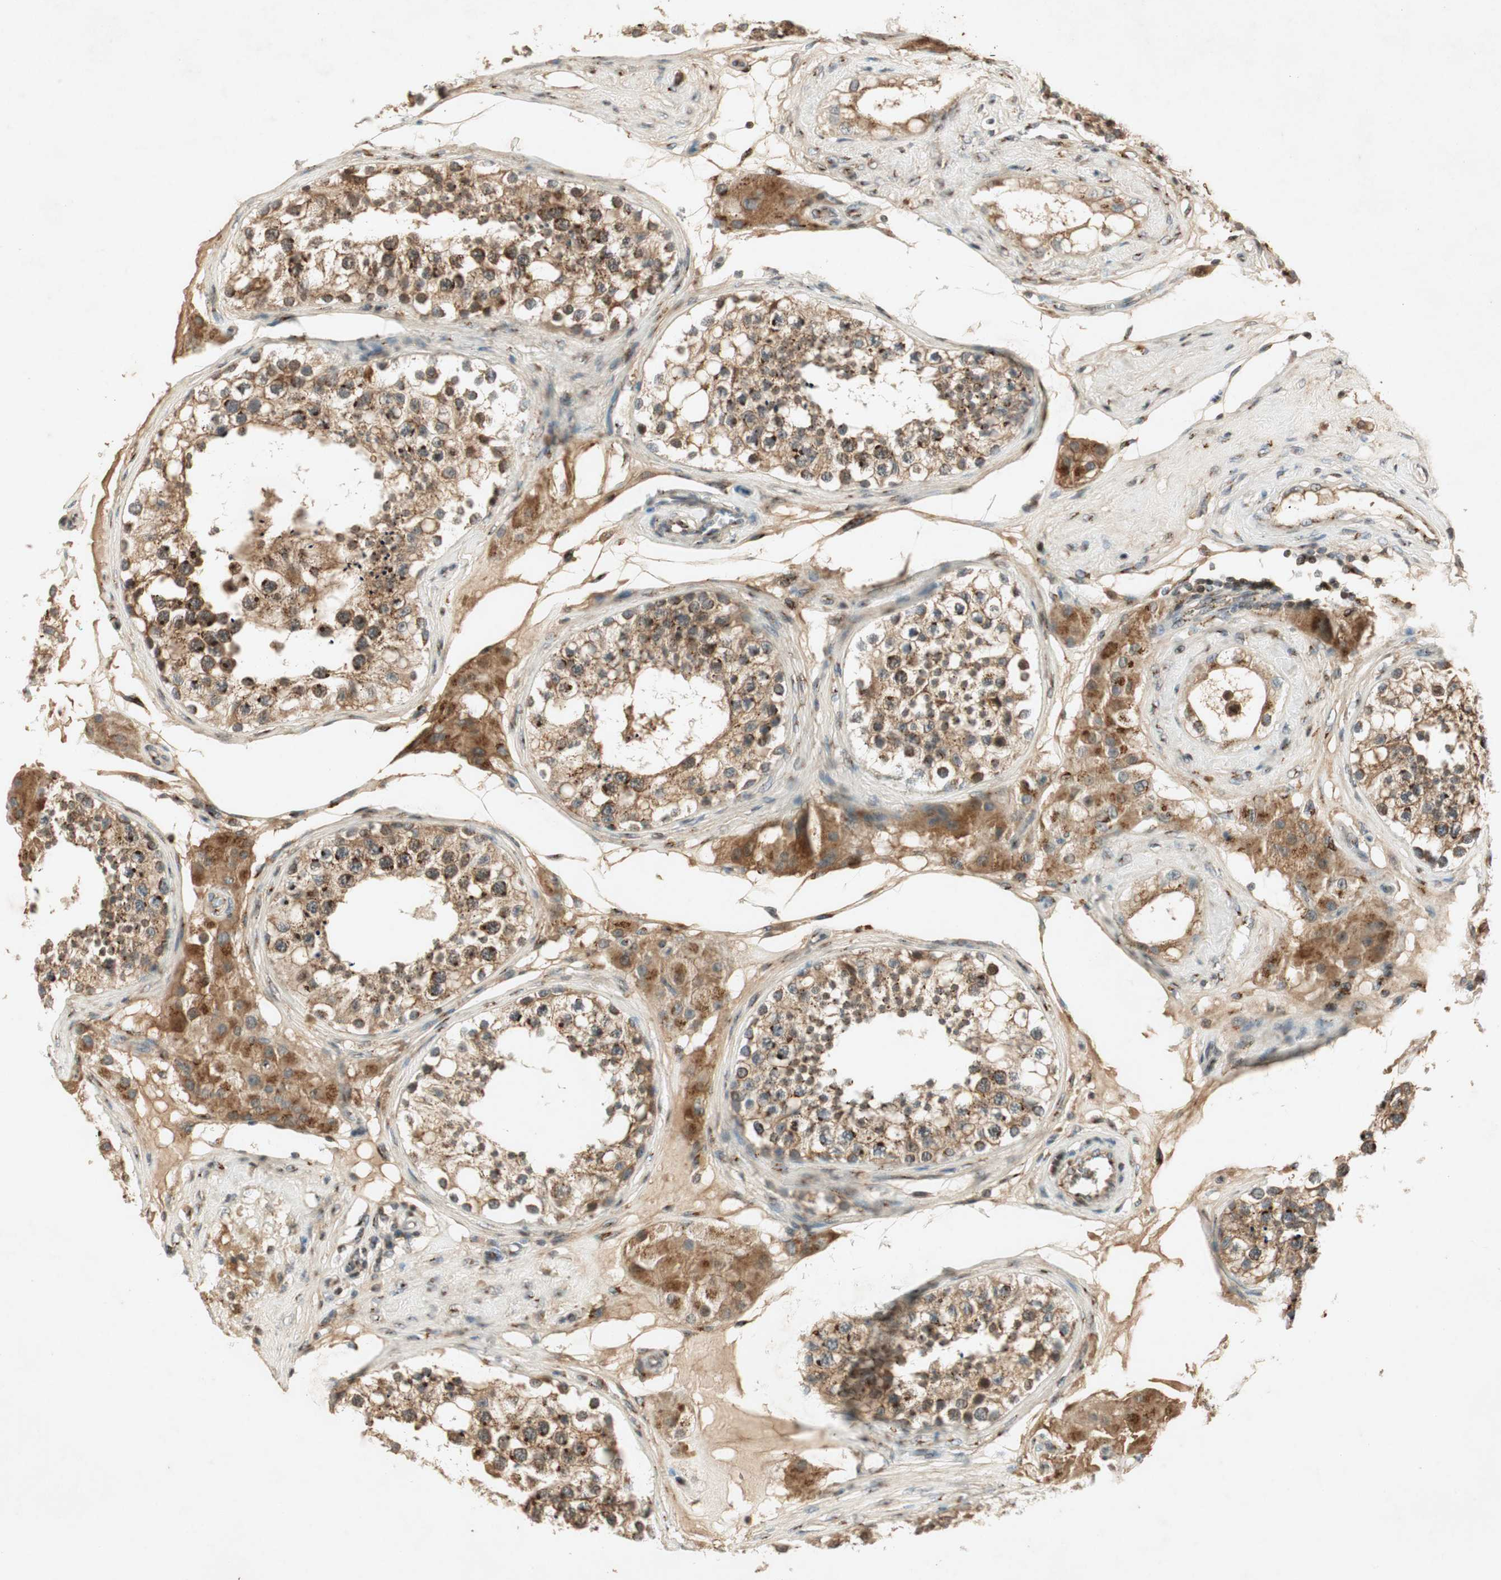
{"staining": {"intensity": "weak", "quantity": ">75%", "location": "cytoplasmic/membranous"}, "tissue": "testis", "cell_type": "Cells in seminiferous ducts", "image_type": "normal", "snomed": [{"axis": "morphology", "description": "Normal tissue, NOS"}, {"axis": "topography", "description": "Testis"}], "caption": "Protein expression analysis of normal testis displays weak cytoplasmic/membranous expression in about >75% of cells in seminiferous ducts.", "gene": "NEO1", "patient": {"sex": "male", "age": 68}}